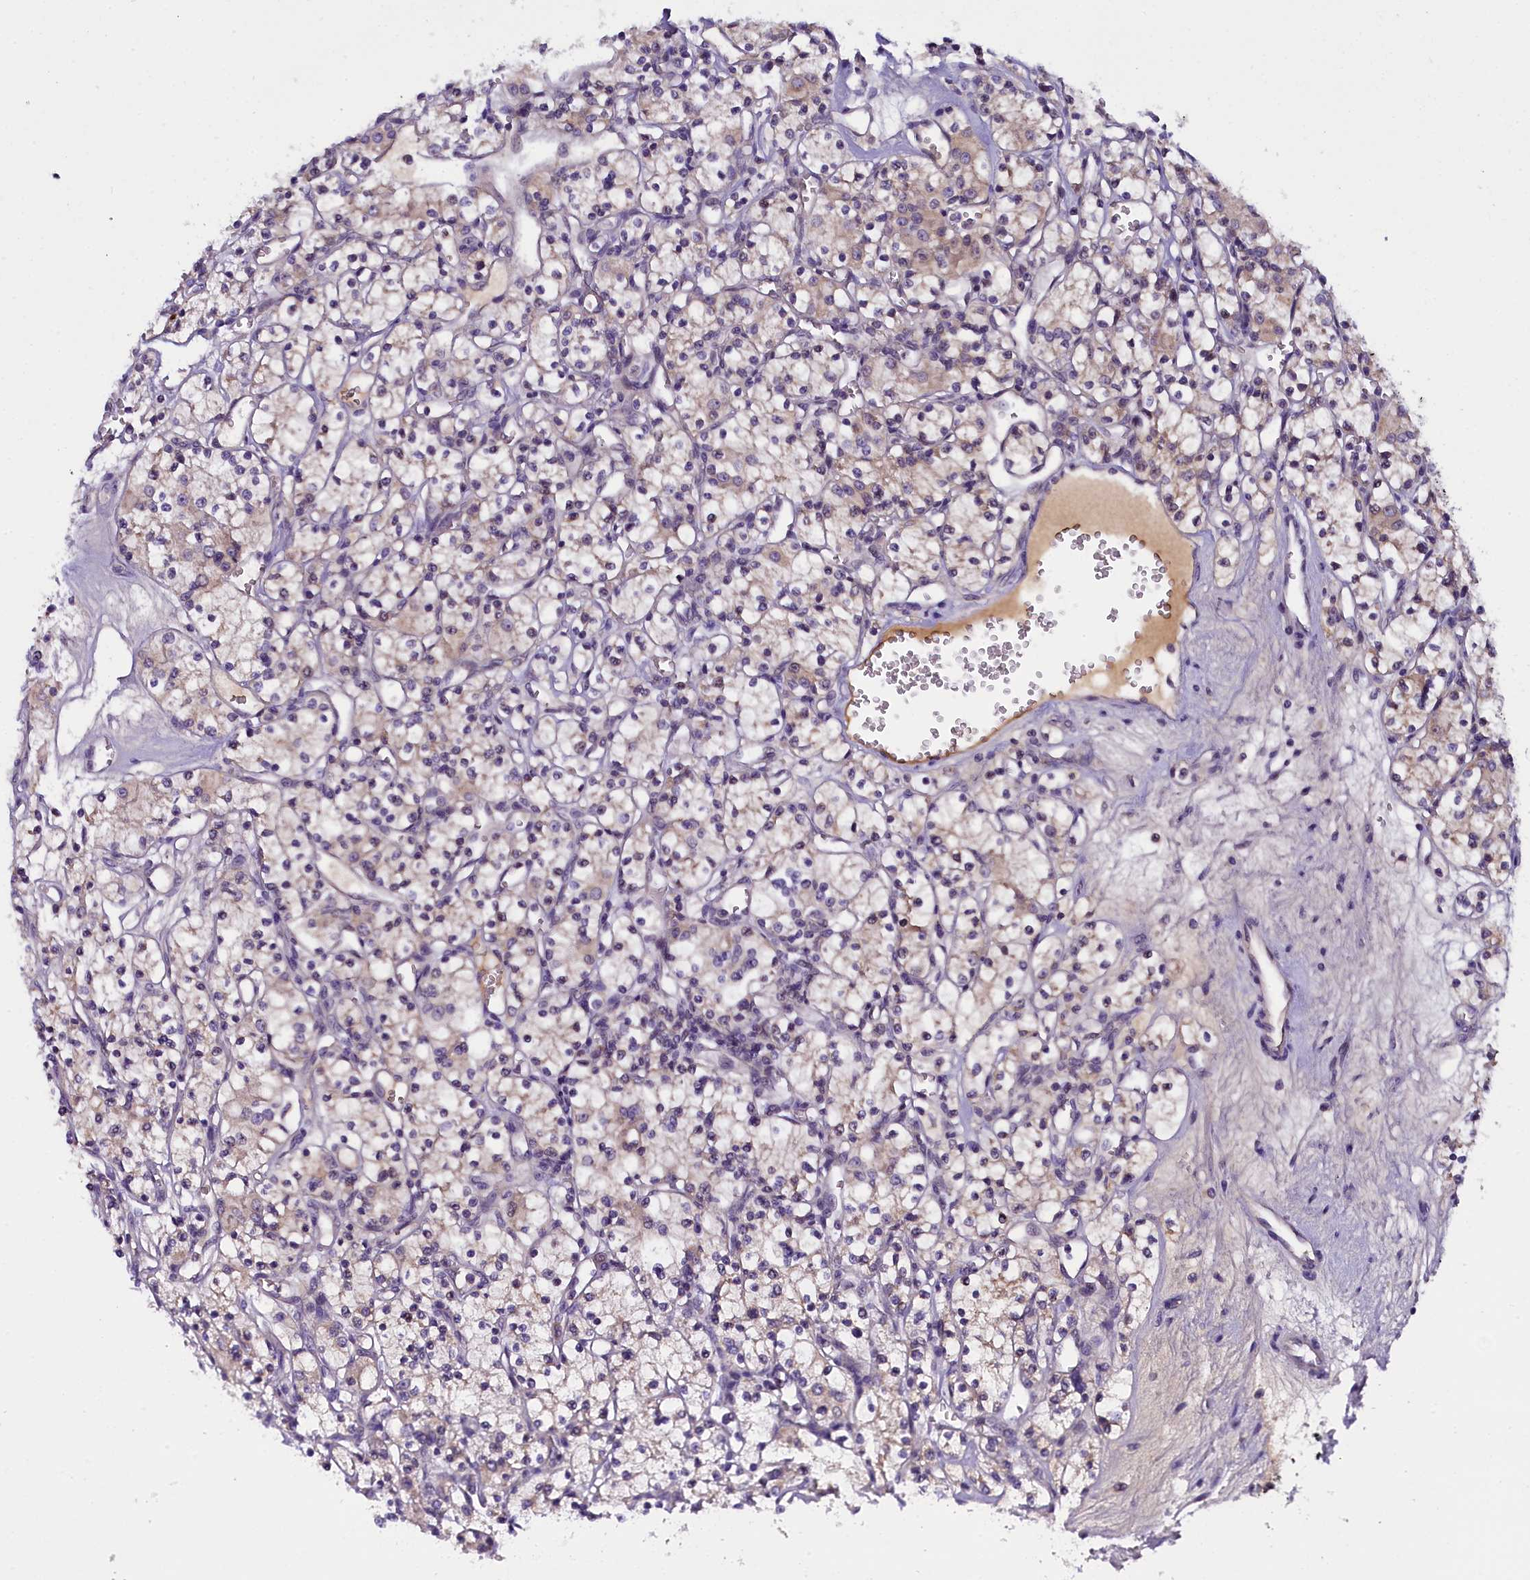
{"staining": {"intensity": "negative", "quantity": "none", "location": "none"}, "tissue": "renal cancer", "cell_type": "Tumor cells", "image_type": "cancer", "snomed": [{"axis": "morphology", "description": "Adenocarcinoma, NOS"}, {"axis": "topography", "description": "Kidney"}], "caption": "Renal cancer (adenocarcinoma) was stained to show a protein in brown. There is no significant positivity in tumor cells.", "gene": "ENKD1", "patient": {"sex": "female", "age": 59}}